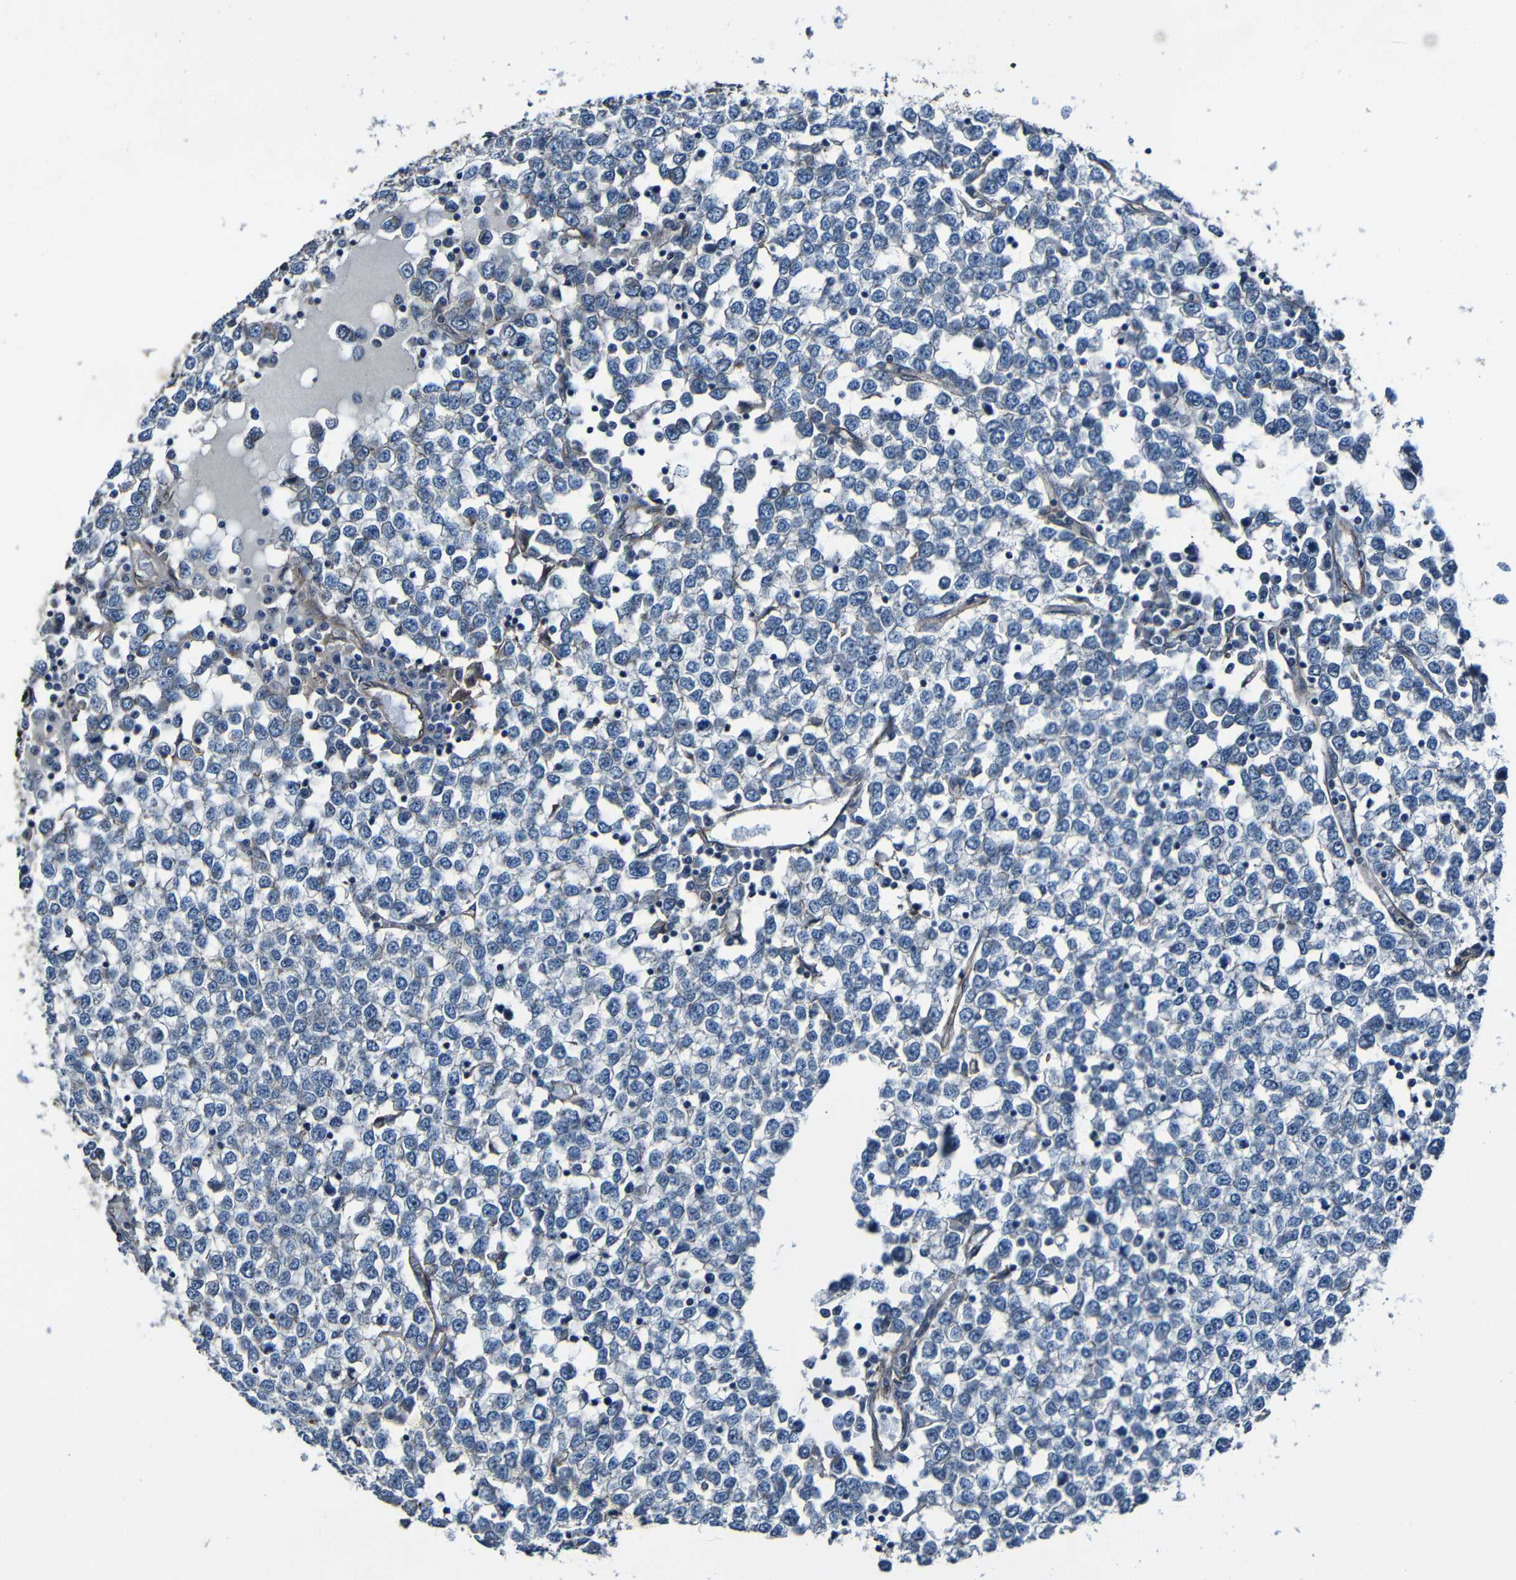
{"staining": {"intensity": "negative", "quantity": "none", "location": "none"}, "tissue": "testis cancer", "cell_type": "Tumor cells", "image_type": "cancer", "snomed": [{"axis": "morphology", "description": "Seminoma, NOS"}, {"axis": "topography", "description": "Testis"}], "caption": "DAB immunohistochemical staining of human testis seminoma displays no significant positivity in tumor cells. (Immunohistochemistry (ihc), brightfield microscopy, high magnification).", "gene": "LGR5", "patient": {"sex": "male", "age": 65}}